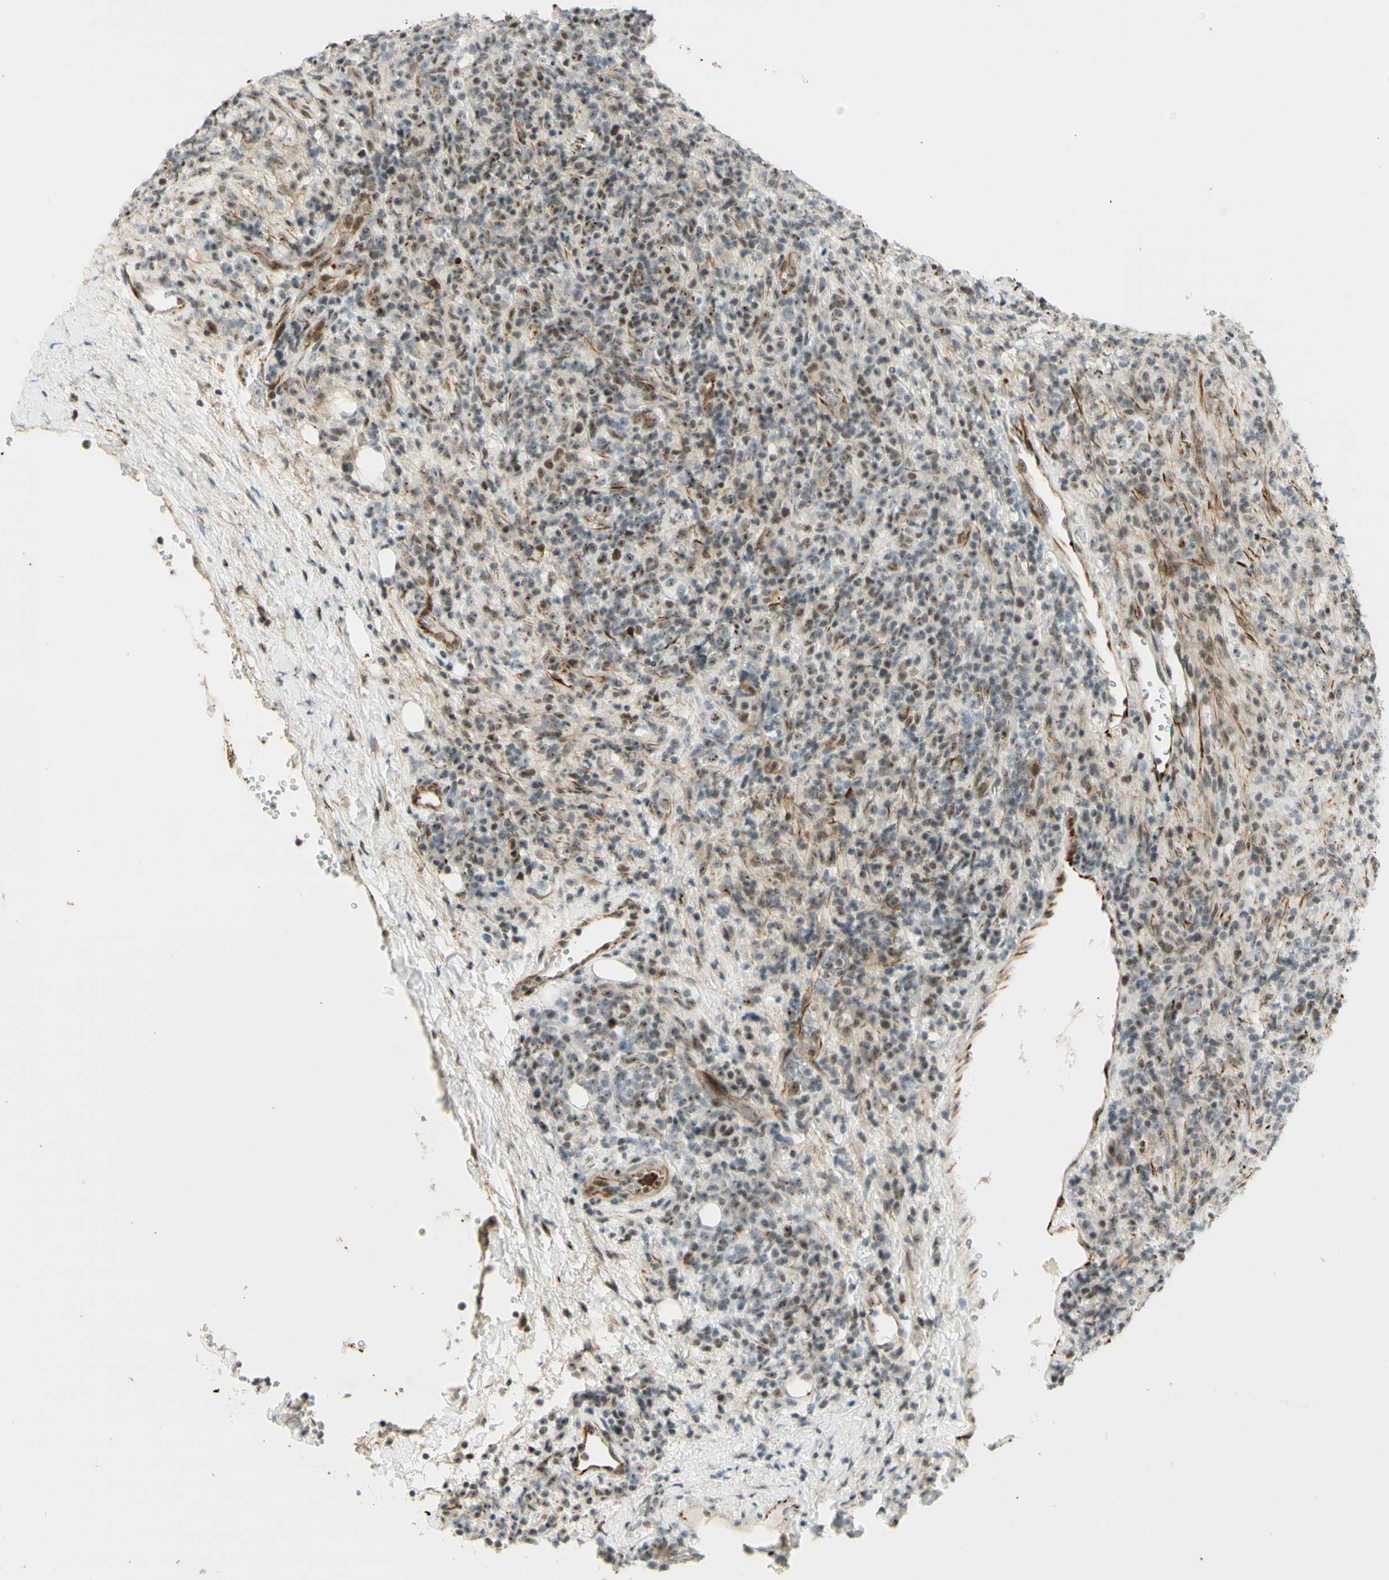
{"staining": {"intensity": "moderate", "quantity": ">75%", "location": "cytoplasmic/membranous,nuclear"}, "tissue": "lymphoma", "cell_type": "Tumor cells", "image_type": "cancer", "snomed": [{"axis": "morphology", "description": "Malignant lymphoma, non-Hodgkin's type, High grade"}, {"axis": "topography", "description": "Lymph node"}], "caption": "High-power microscopy captured an immunohistochemistry photomicrograph of lymphoma, revealing moderate cytoplasmic/membranous and nuclear staining in approximately >75% of tumor cells.", "gene": "IRF1", "patient": {"sex": "female", "age": 76}}